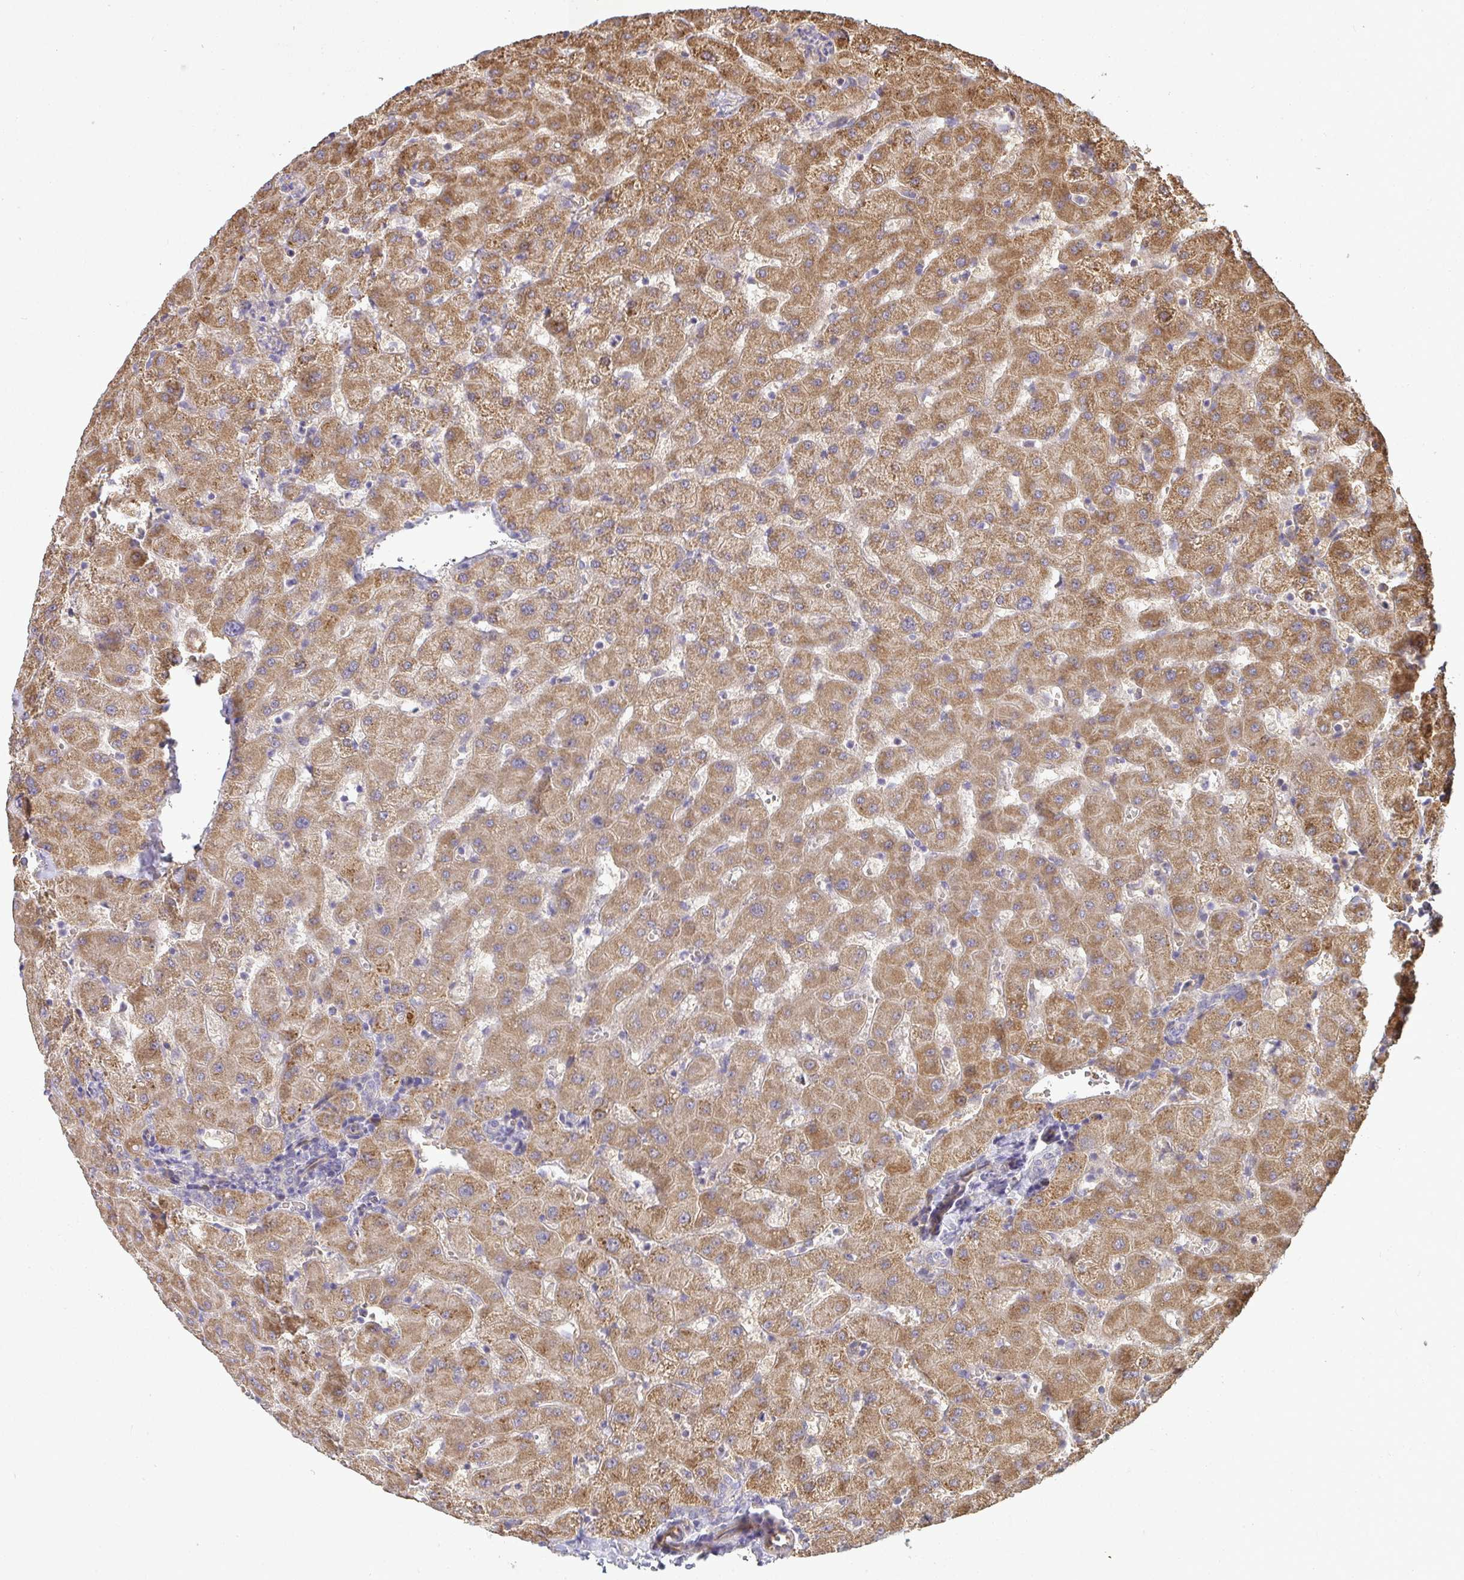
{"staining": {"intensity": "negative", "quantity": "none", "location": "none"}, "tissue": "liver", "cell_type": "Cholangiocytes", "image_type": "normal", "snomed": [{"axis": "morphology", "description": "Normal tissue, NOS"}, {"axis": "topography", "description": "Liver"}], "caption": "Human liver stained for a protein using immunohistochemistry (IHC) reveals no positivity in cholangiocytes.", "gene": "B4GALT6", "patient": {"sex": "female", "age": 63}}